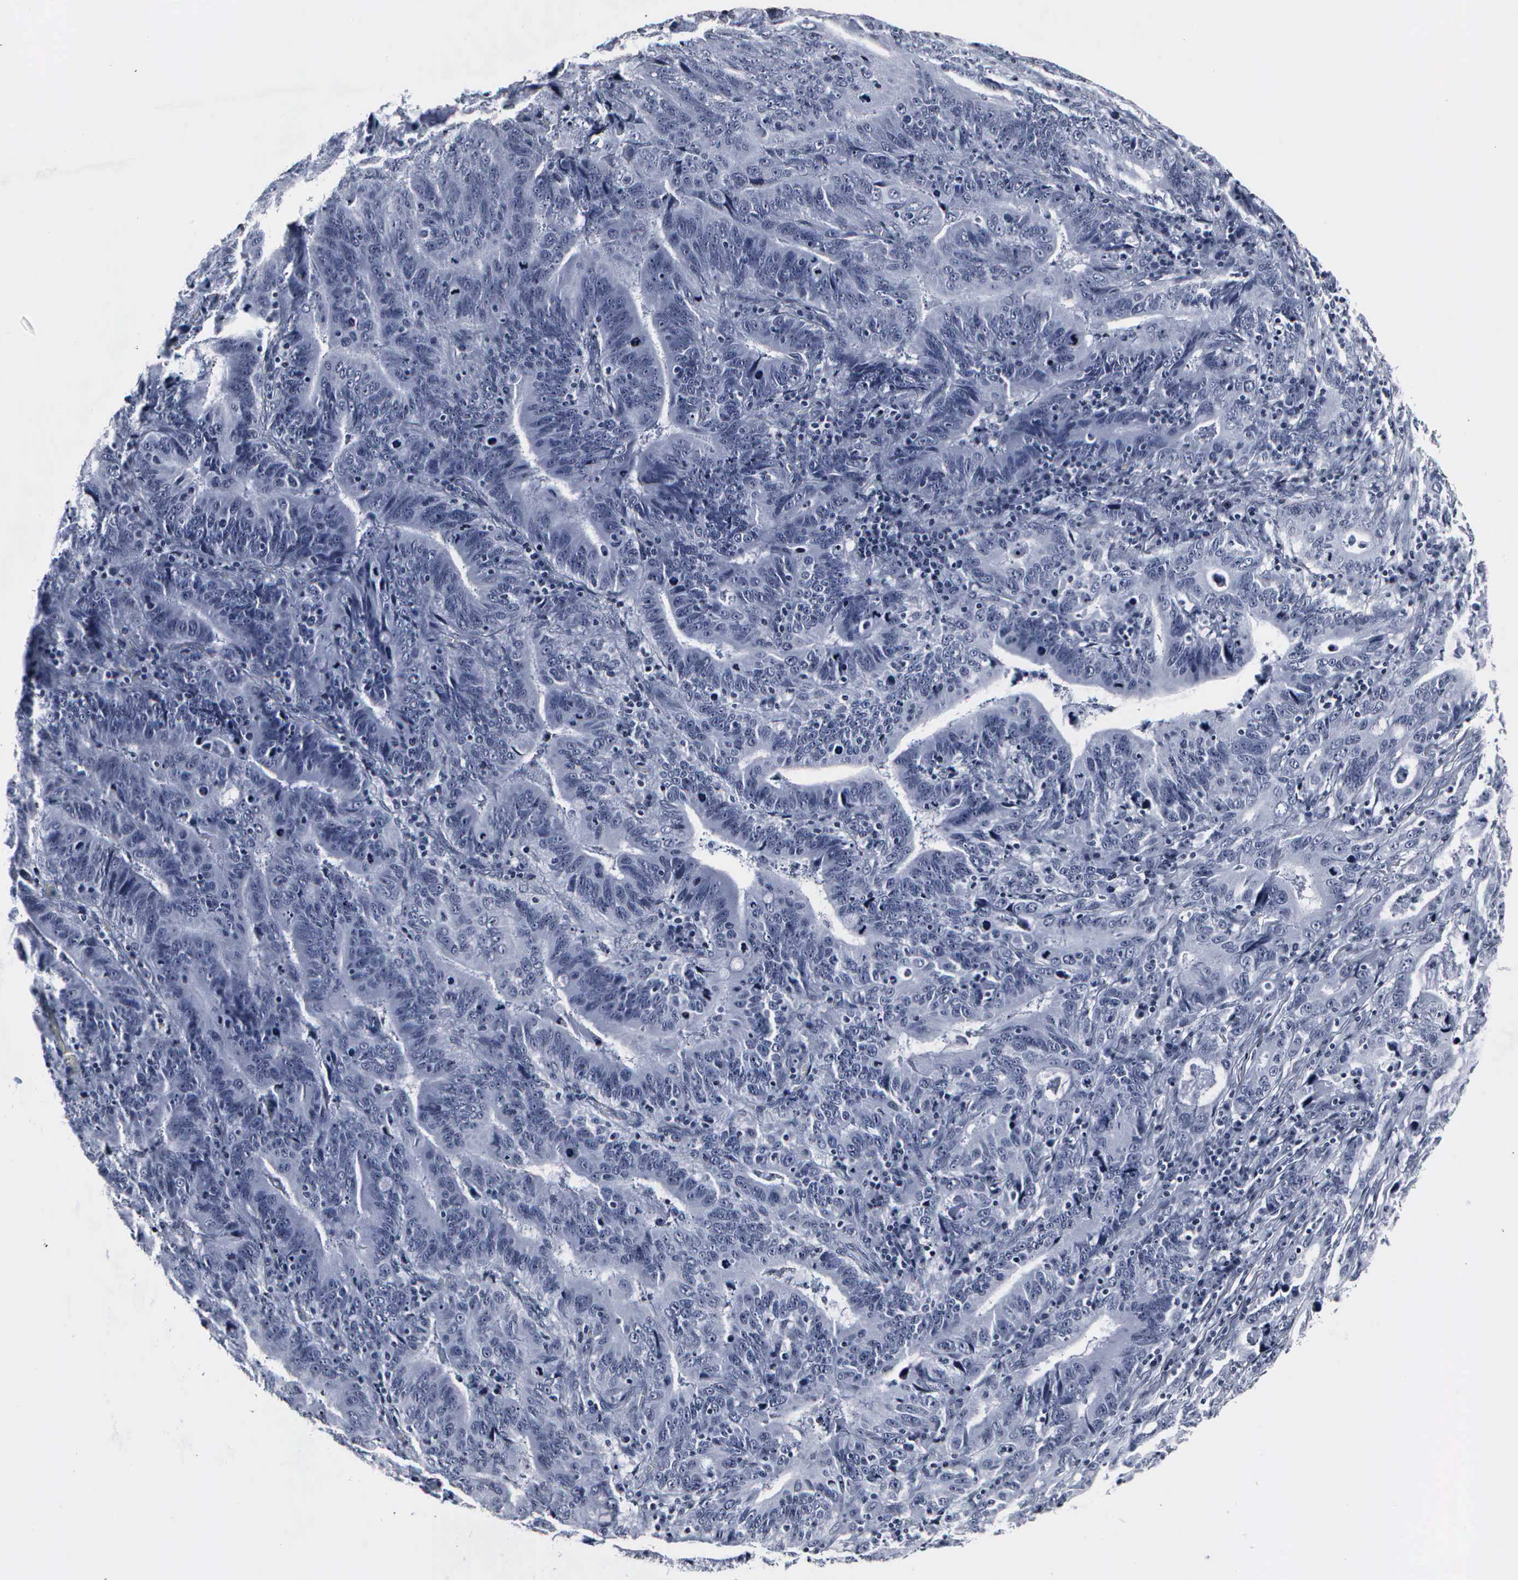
{"staining": {"intensity": "negative", "quantity": "none", "location": "none"}, "tissue": "stomach cancer", "cell_type": "Tumor cells", "image_type": "cancer", "snomed": [{"axis": "morphology", "description": "Adenocarcinoma, NOS"}, {"axis": "topography", "description": "Stomach, upper"}], "caption": "This is a image of immunohistochemistry (IHC) staining of stomach cancer, which shows no positivity in tumor cells.", "gene": "DGCR2", "patient": {"sex": "male", "age": 63}}